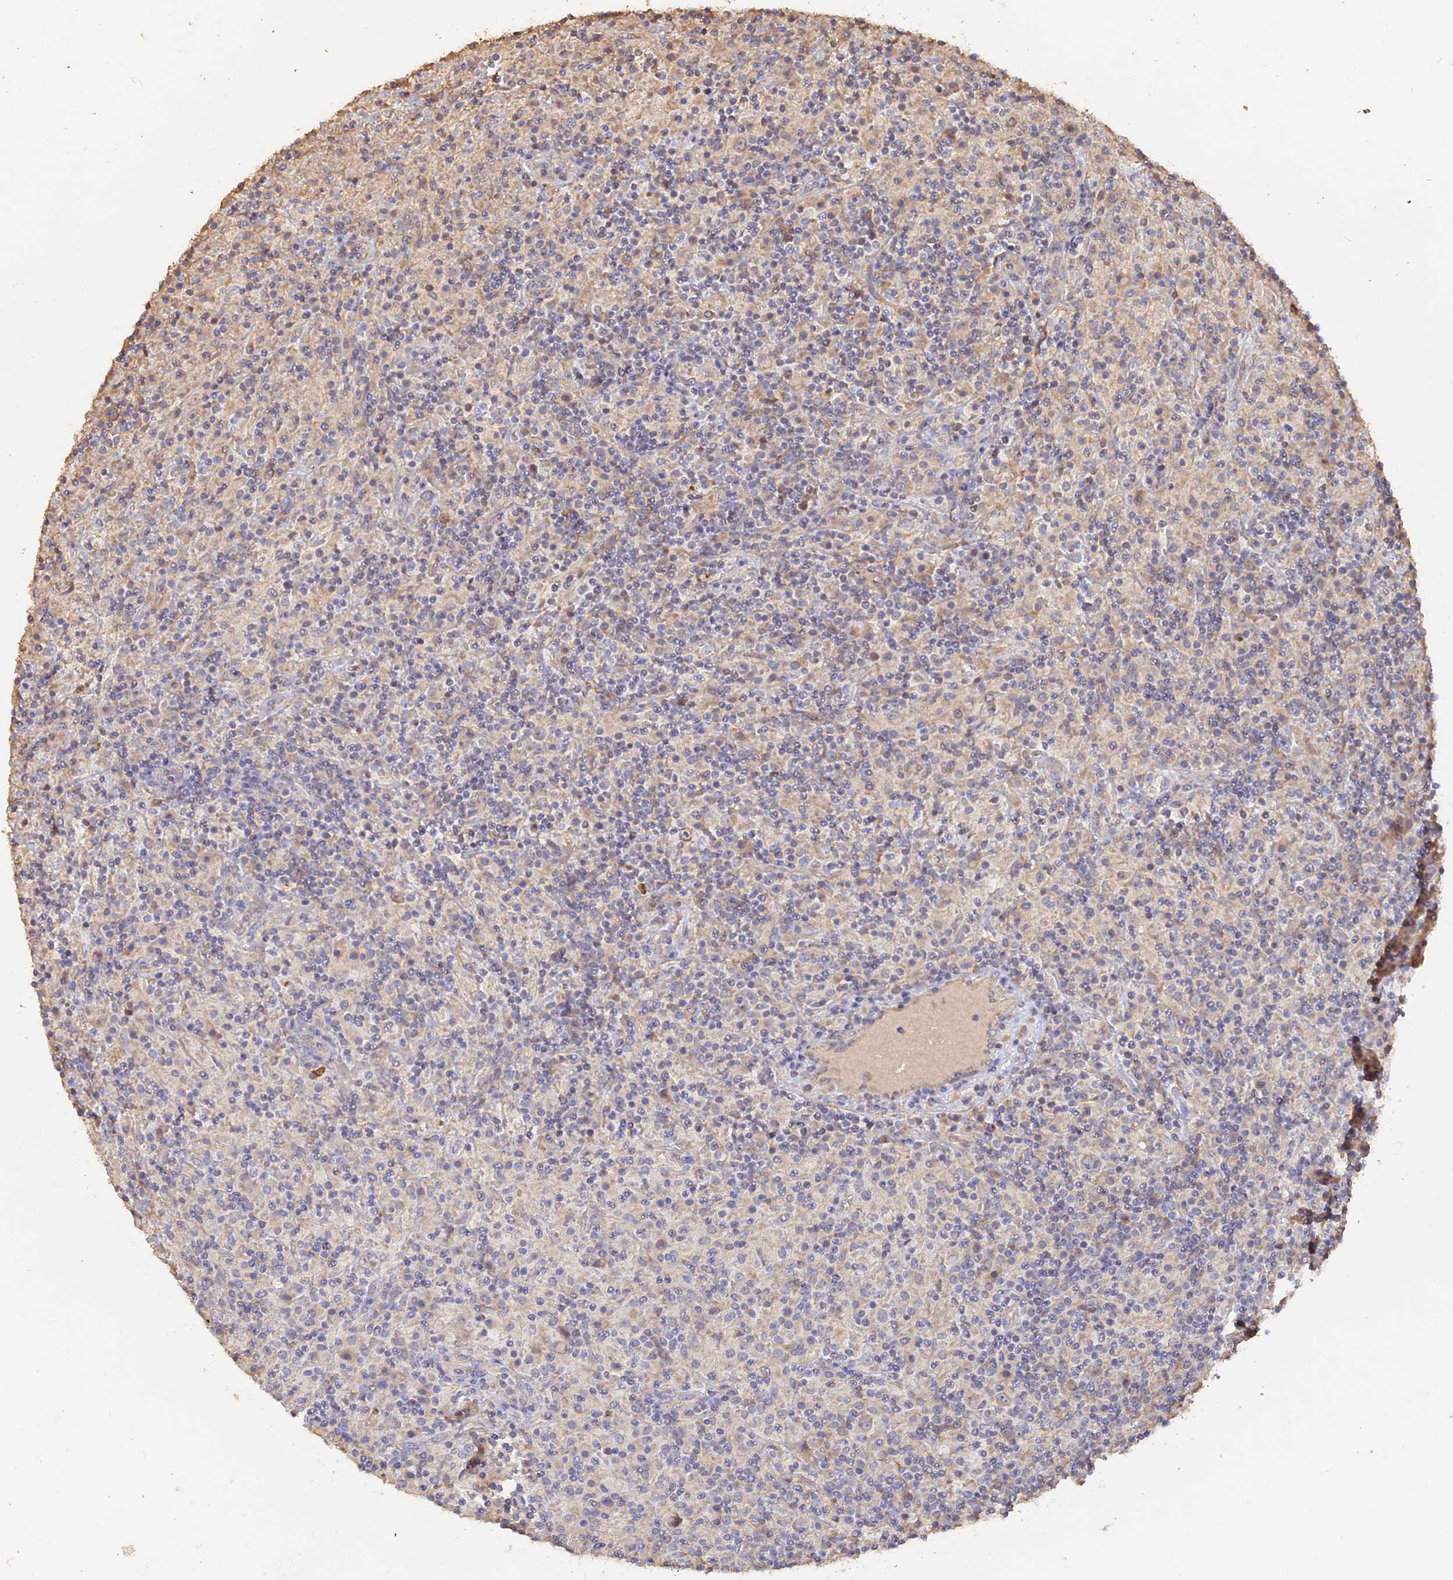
{"staining": {"intensity": "negative", "quantity": "none", "location": "none"}, "tissue": "lymphoma", "cell_type": "Tumor cells", "image_type": "cancer", "snomed": [{"axis": "morphology", "description": "Hodgkin's disease, NOS"}, {"axis": "topography", "description": "Lymph node"}], "caption": "The immunohistochemistry (IHC) micrograph has no significant staining in tumor cells of Hodgkin's disease tissue.", "gene": "LAYN", "patient": {"sex": "male", "age": 70}}